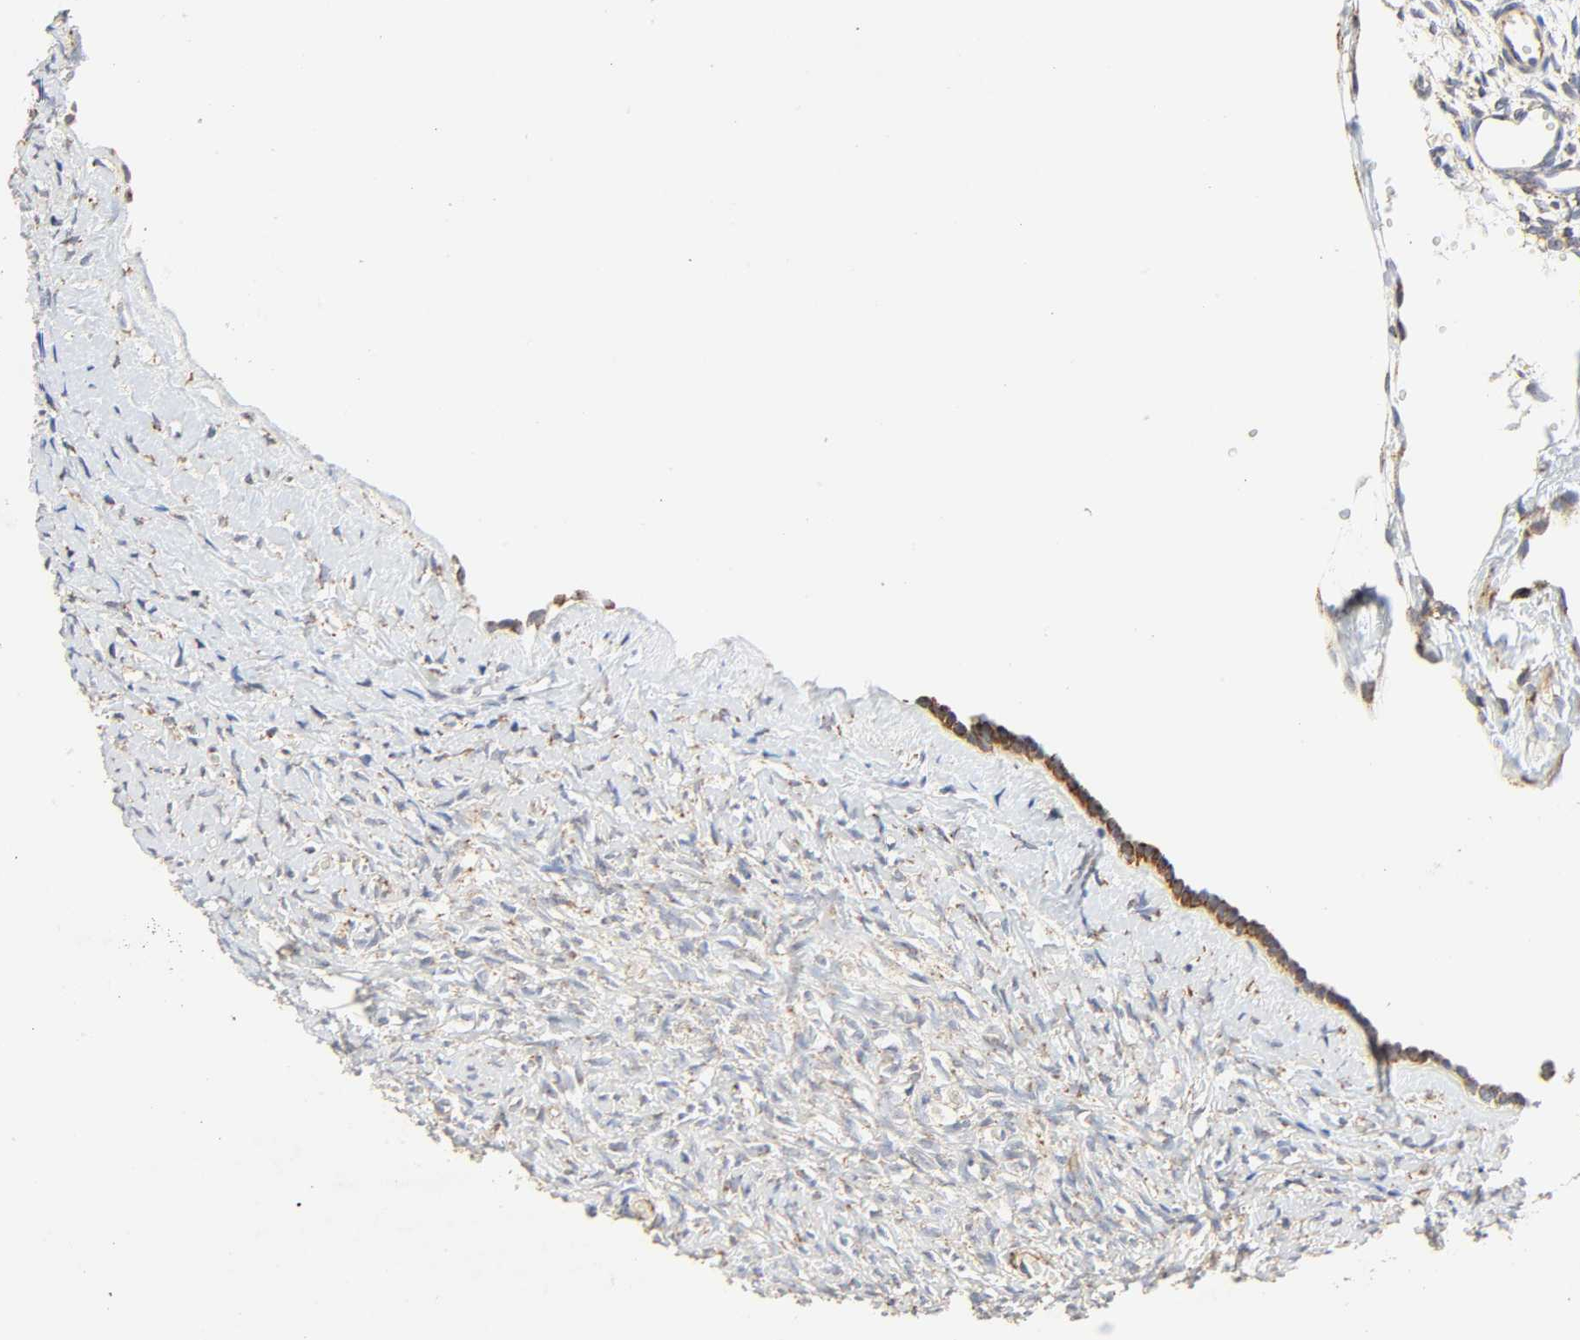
{"staining": {"intensity": "weak", "quantity": "<25%", "location": "cytoplasmic/membranous"}, "tissue": "ovary", "cell_type": "Ovarian stroma cells", "image_type": "normal", "snomed": [{"axis": "morphology", "description": "Normal tissue, NOS"}, {"axis": "topography", "description": "Ovary"}], "caption": "Immunohistochemistry (IHC) of benign ovary reveals no positivity in ovarian stroma cells. (Brightfield microscopy of DAB immunohistochemistry (IHC) at high magnification).", "gene": "ZMAT5", "patient": {"sex": "female", "age": 35}}